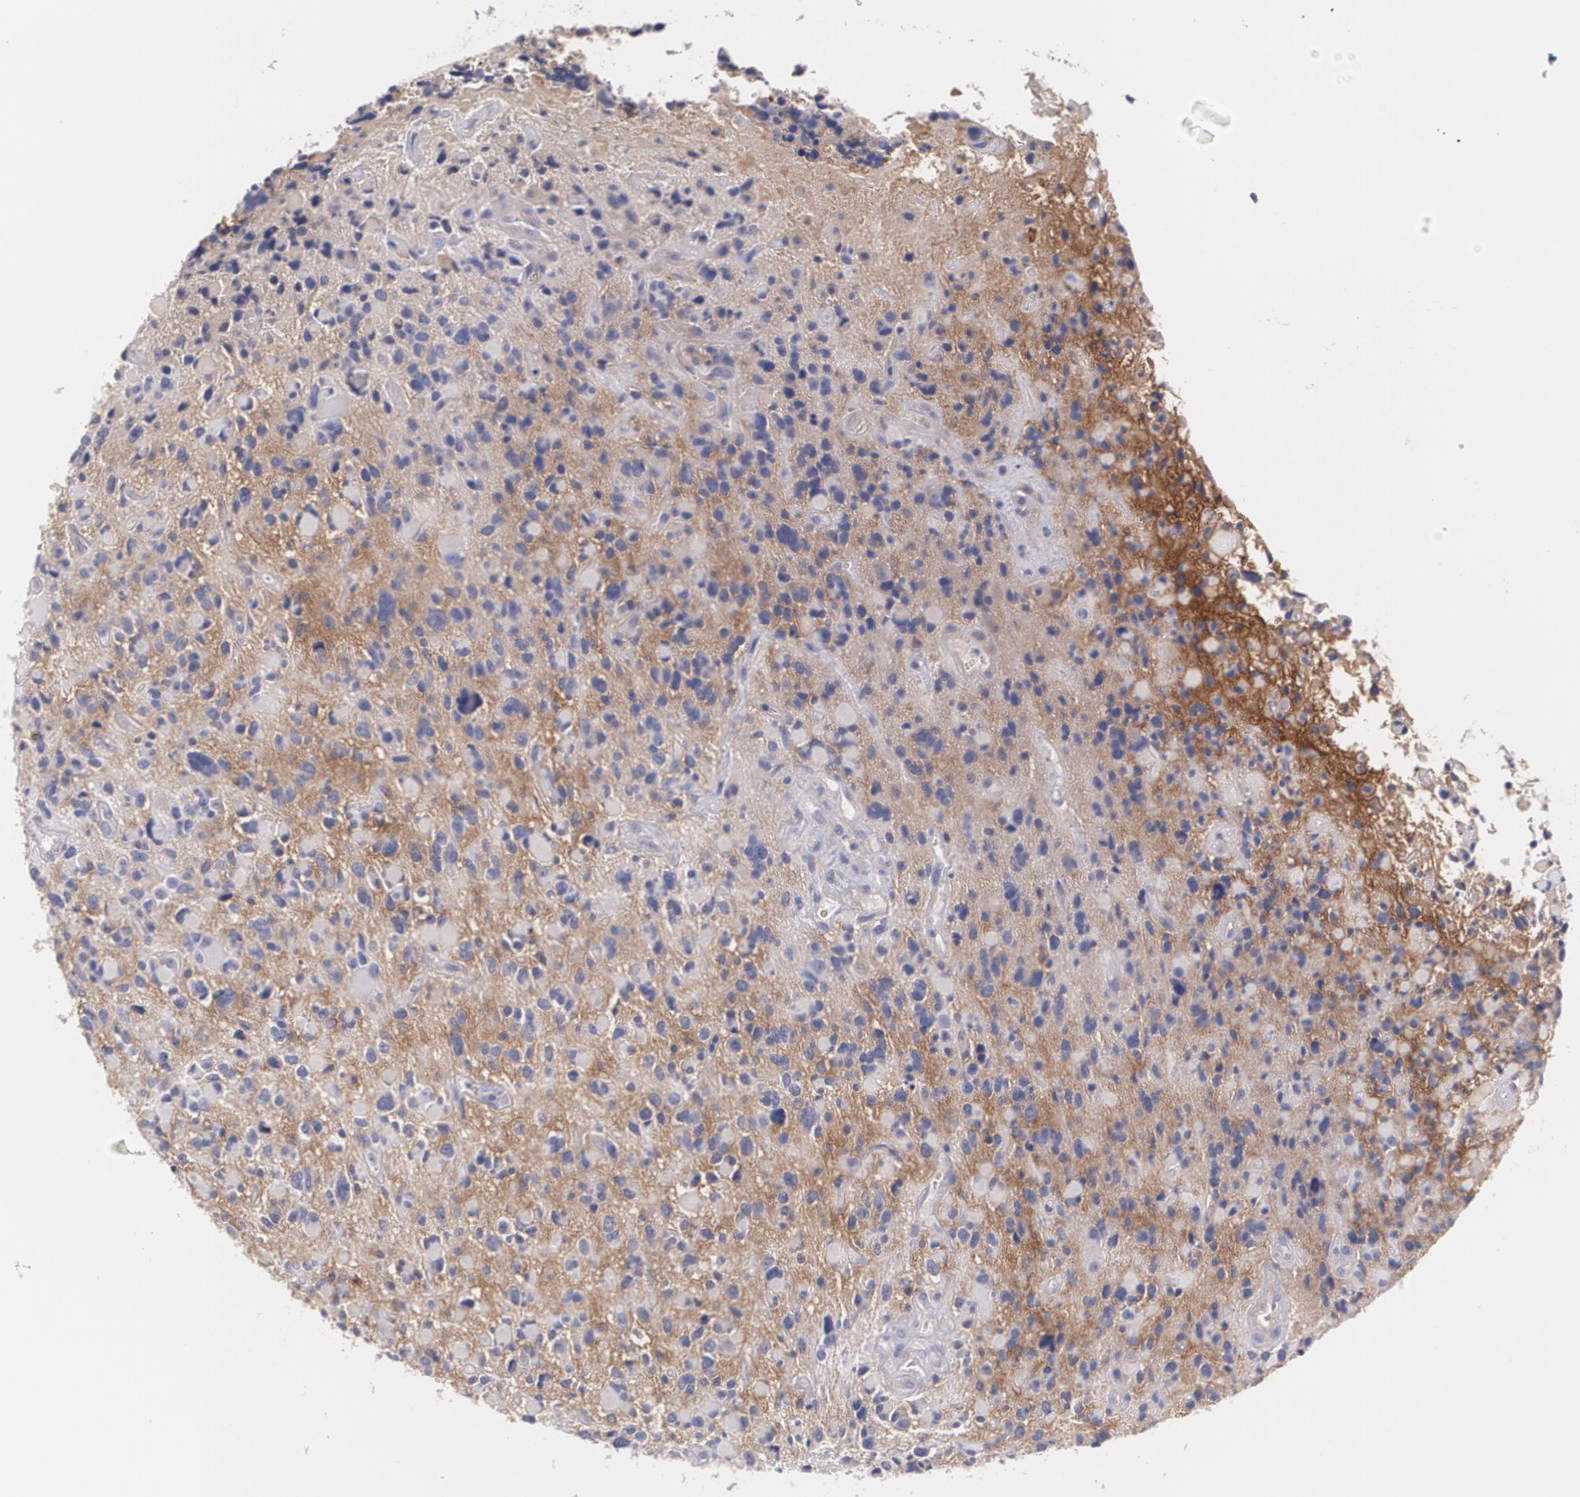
{"staining": {"intensity": "negative", "quantity": "none", "location": "none"}, "tissue": "glioma", "cell_type": "Tumor cells", "image_type": "cancer", "snomed": [{"axis": "morphology", "description": "Glioma, malignant, High grade"}, {"axis": "topography", "description": "Brain"}], "caption": "Histopathology image shows no significant protein expression in tumor cells of glioma.", "gene": "FBLN1", "patient": {"sex": "female", "age": 37}}